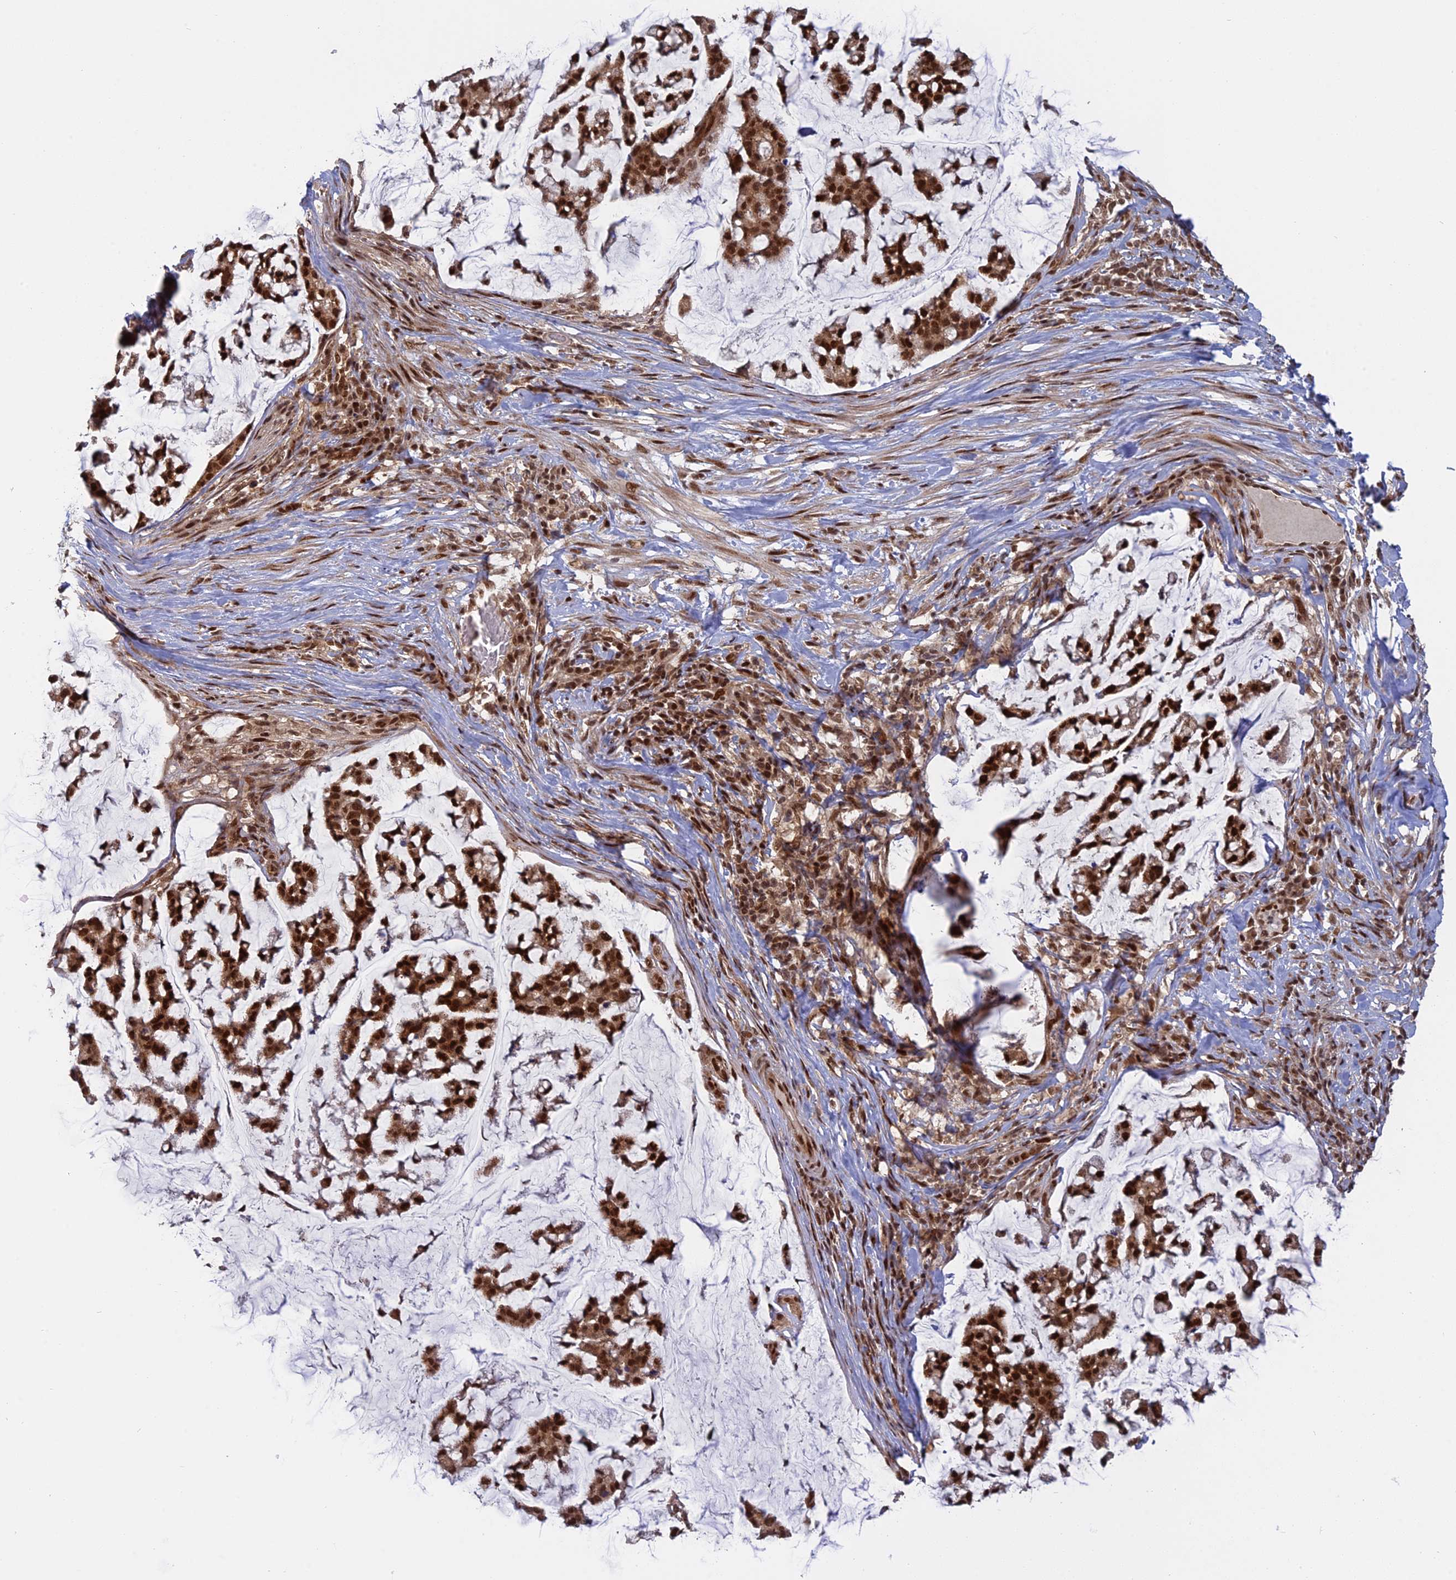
{"staining": {"intensity": "strong", "quantity": ">75%", "location": "cytoplasmic/membranous,nuclear"}, "tissue": "stomach cancer", "cell_type": "Tumor cells", "image_type": "cancer", "snomed": [{"axis": "morphology", "description": "Adenocarcinoma, NOS"}, {"axis": "topography", "description": "Stomach, lower"}], "caption": "The immunohistochemical stain highlights strong cytoplasmic/membranous and nuclear expression in tumor cells of stomach cancer tissue.", "gene": "PKIG", "patient": {"sex": "male", "age": 67}}